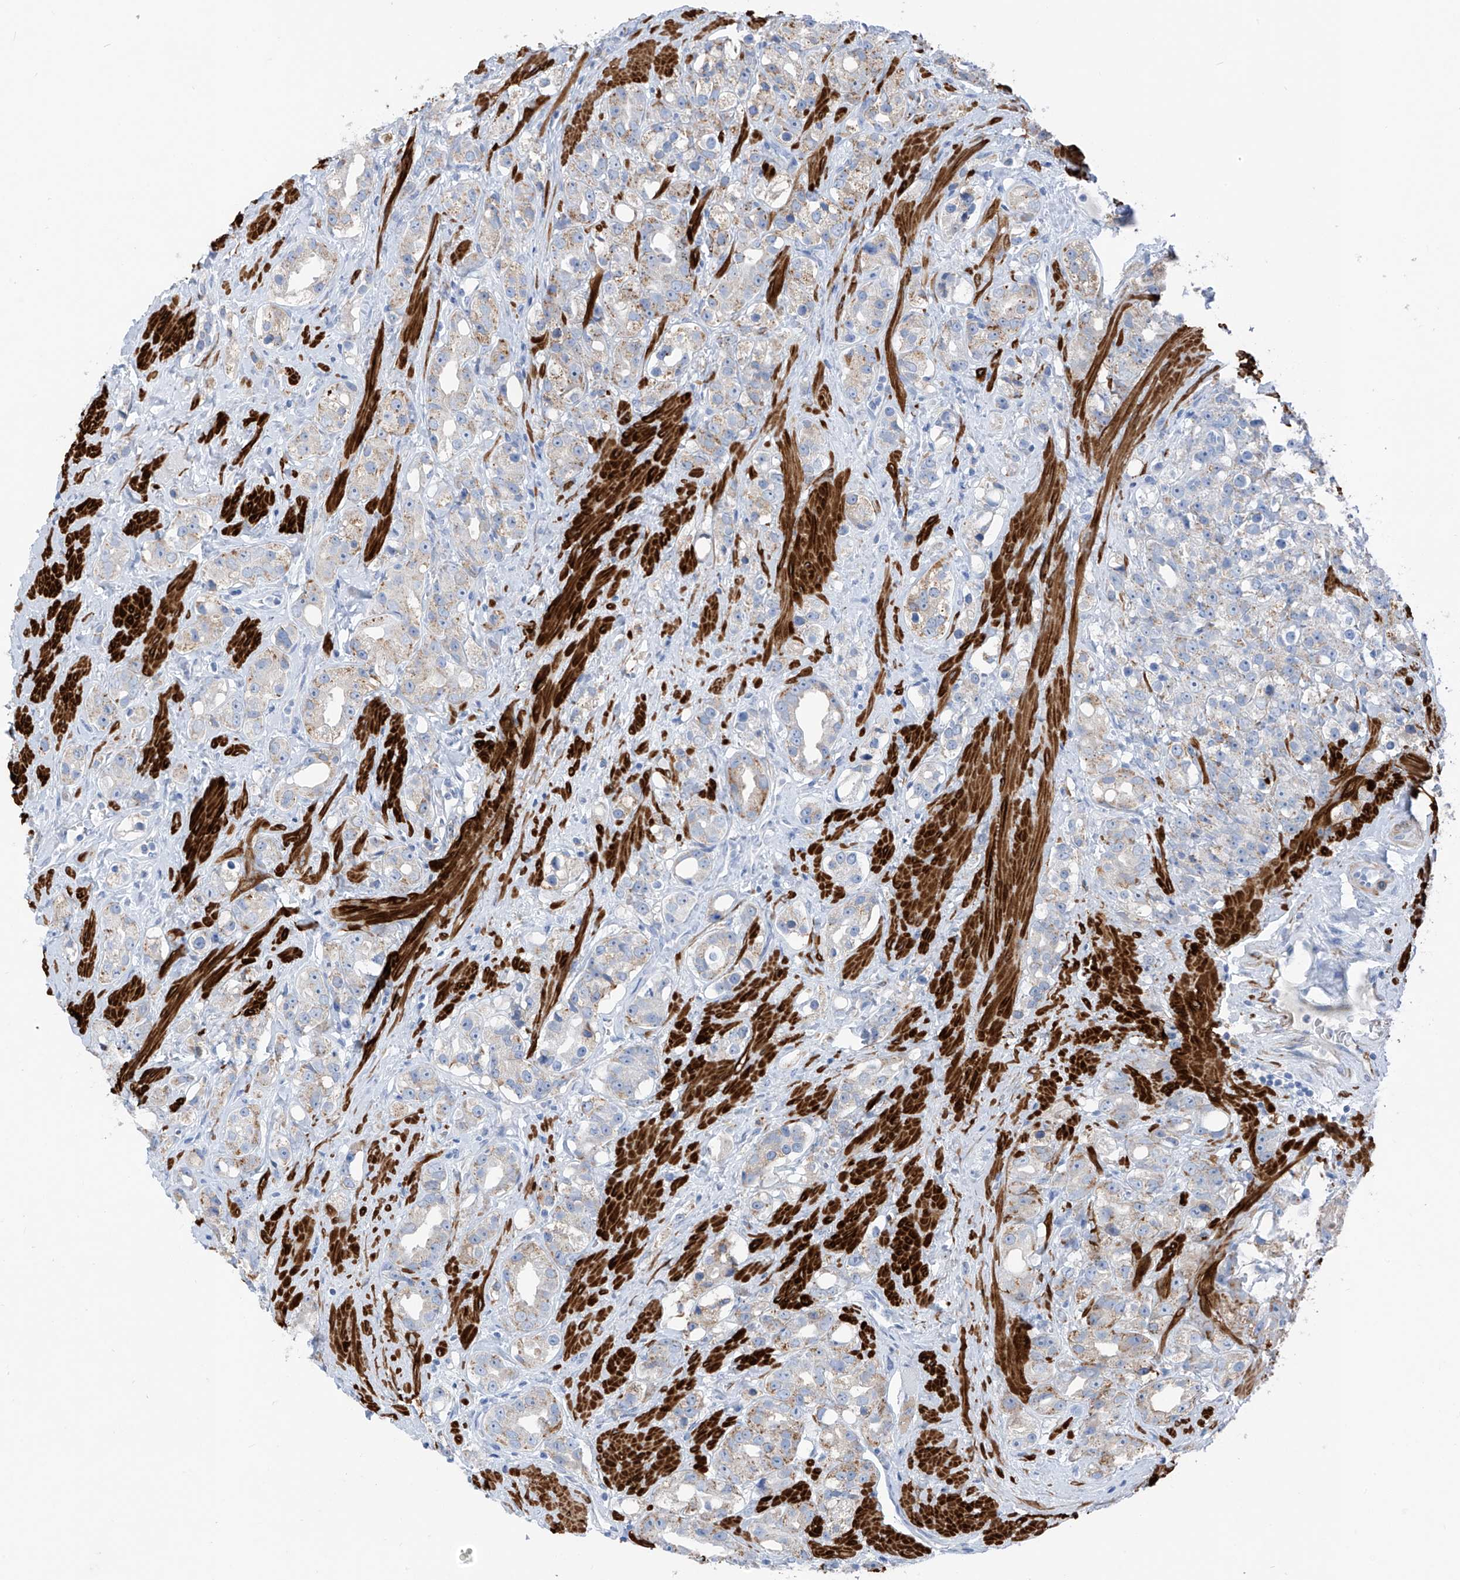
{"staining": {"intensity": "weak", "quantity": "25%-75%", "location": "cytoplasmic/membranous"}, "tissue": "prostate cancer", "cell_type": "Tumor cells", "image_type": "cancer", "snomed": [{"axis": "morphology", "description": "Adenocarcinoma, NOS"}, {"axis": "topography", "description": "Prostate"}], "caption": "Immunohistochemical staining of prostate adenocarcinoma demonstrates weak cytoplasmic/membranous protein expression in approximately 25%-75% of tumor cells.", "gene": "GLMP", "patient": {"sex": "male", "age": 79}}